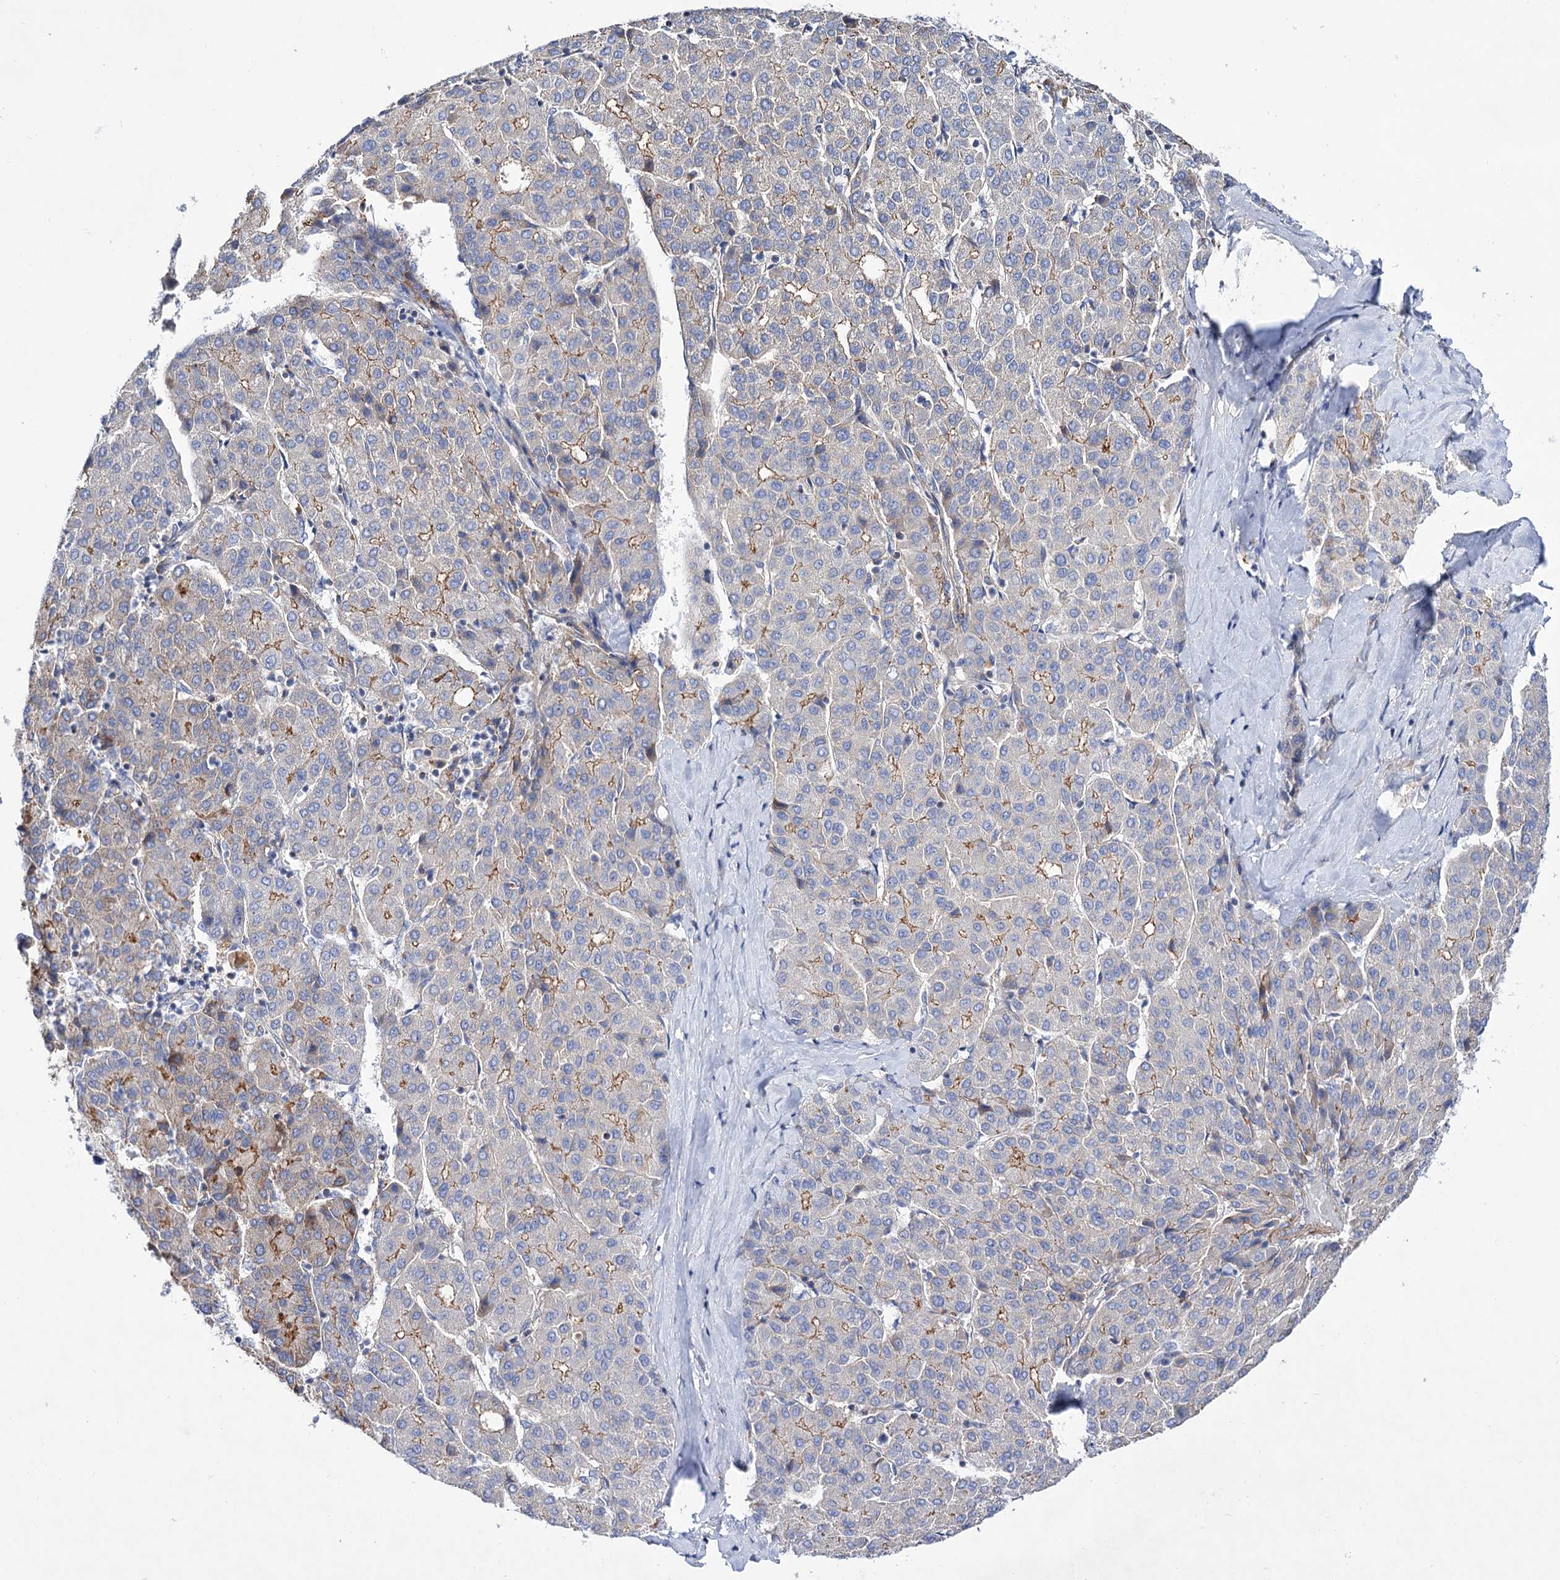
{"staining": {"intensity": "moderate", "quantity": "25%-75%", "location": "cytoplasmic/membranous"}, "tissue": "liver cancer", "cell_type": "Tumor cells", "image_type": "cancer", "snomed": [{"axis": "morphology", "description": "Carcinoma, Hepatocellular, NOS"}, {"axis": "topography", "description": "Liver"}], "caption": "This image reveals IHC staining of liver hepatocellular carcinoma, with medium moderate cytoplasmic/membranous staining in approximately 25%-75% of tumor cells.", "gene": "NUDCD2", "patient": {"sex": "male", "age": 65}}